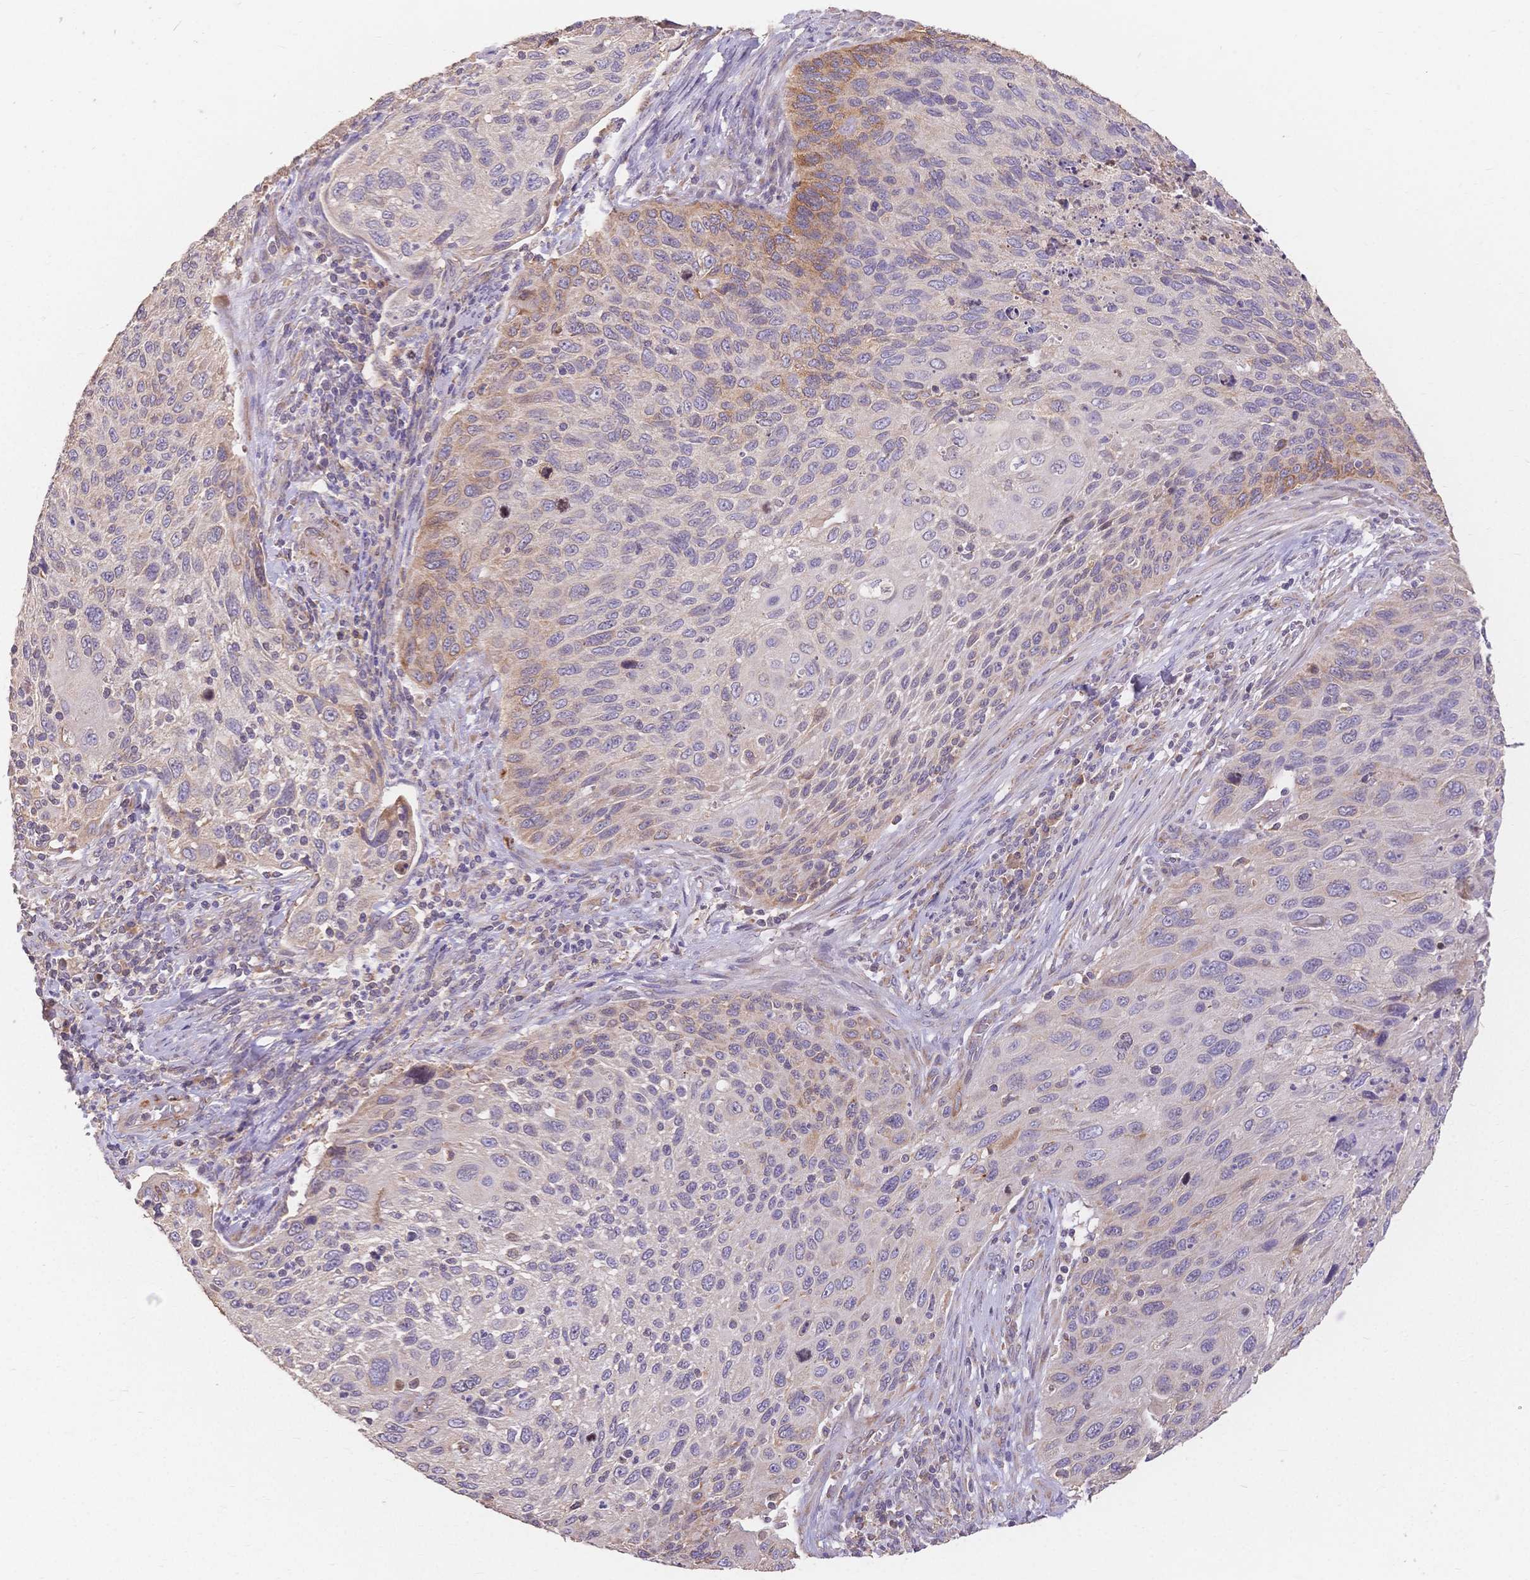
{"staining": {"intensity": "weak", "quantity": "<25%", "location": "cytoplasmic/membranous"}, "tissue": "cervical cancer", "cell_type": "Tumor cells", "image_type": "cancer", "snomed": [{"axis": "morphology", "description": "Squamous cell carcinoma, NOS"}, {"axis": "topography", "description": "Cervix"}], "caption": "This is an immunohistochemistry (IHC) histopathology image of human squamous cell carcinoma (cervical). There is no expression in tumor cells.", "gene": "HS3ST5", "patient": {"sex": "female", "age": 70}}